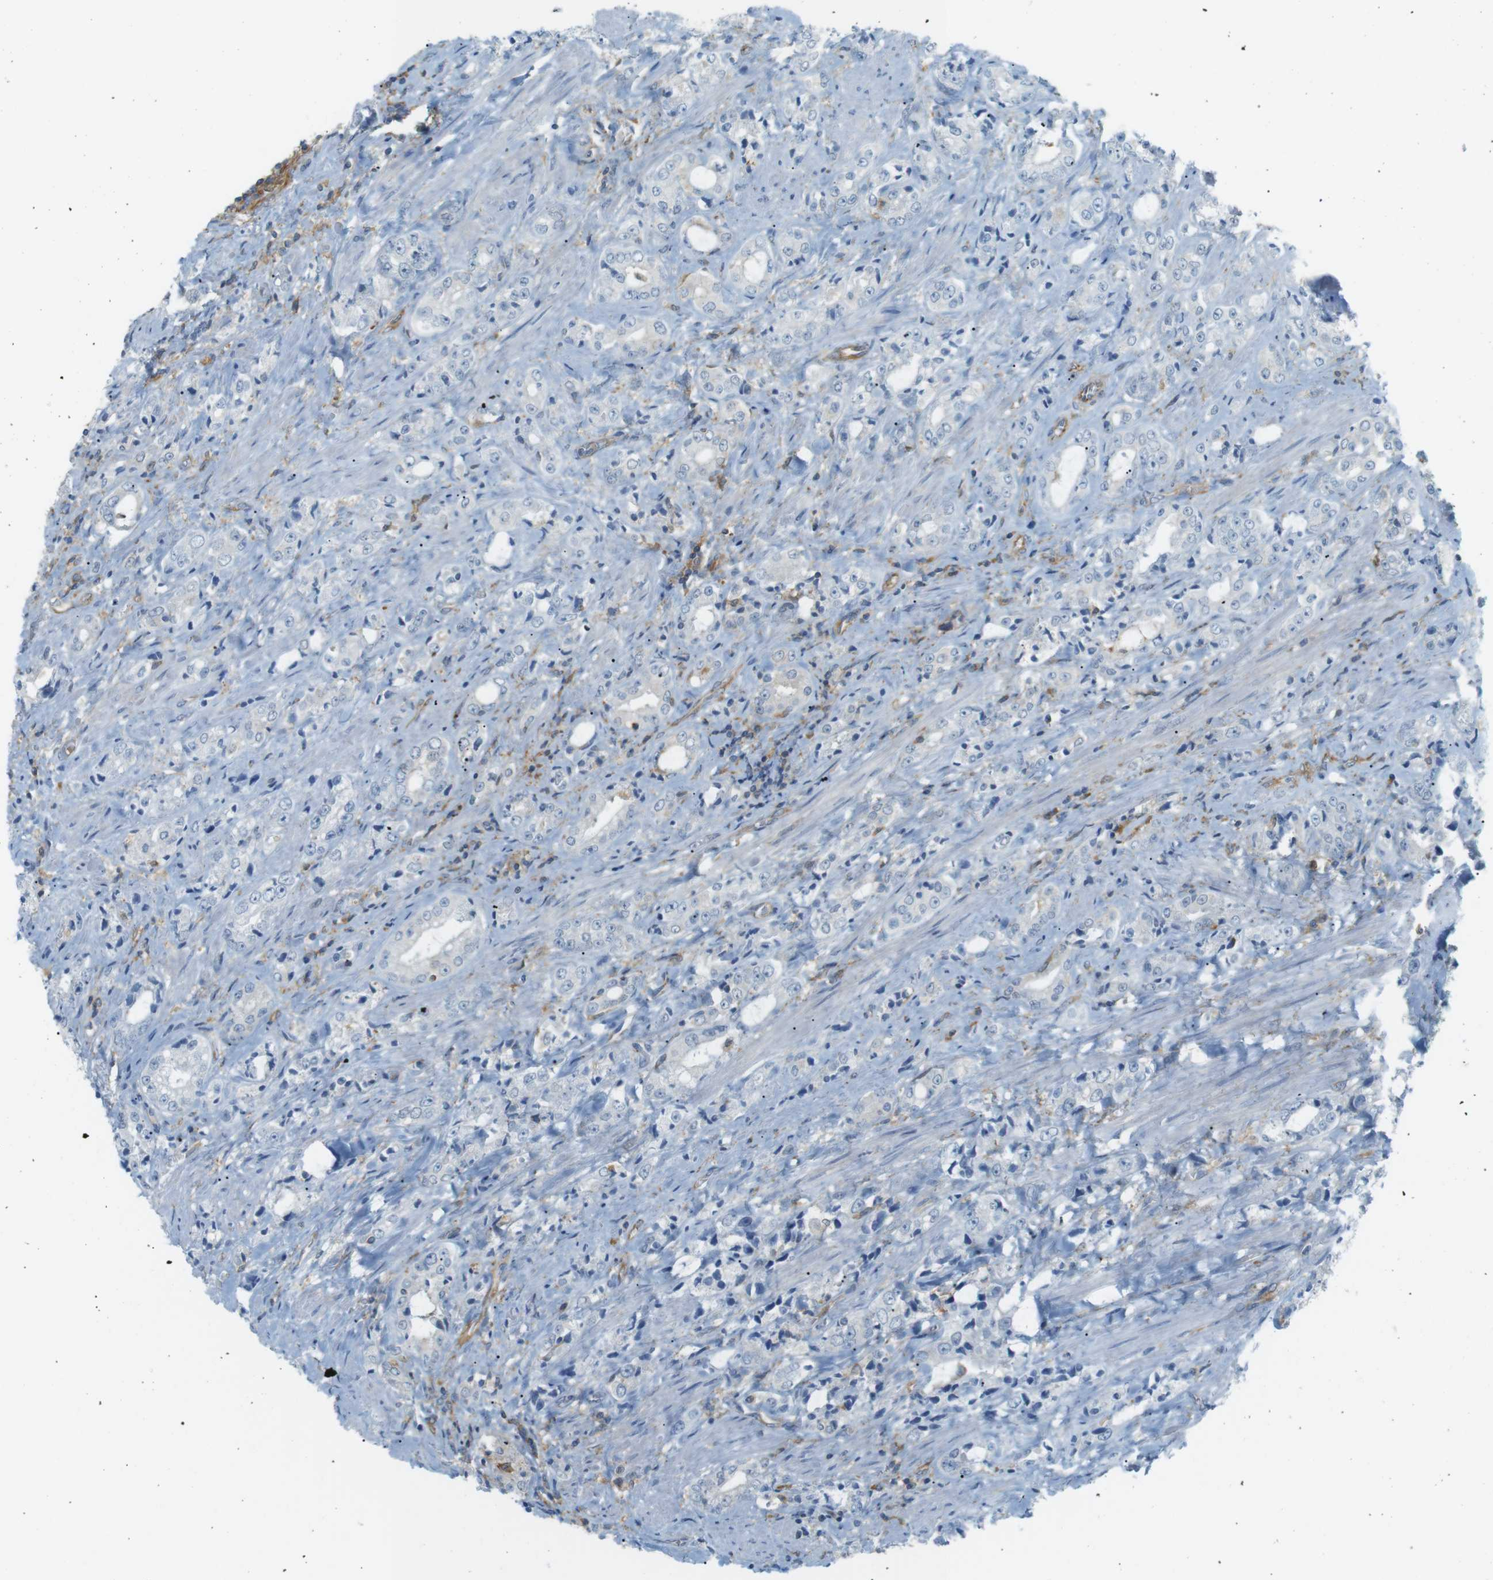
{"staining": {"intensity": "negative", "quantity": "none", "location": "none"}, "tissue": "prostate cancer", "cell_type": "Tumor cells", "image_type": "cancer", "snomed": [{"axis": "morphology", "description": "Adenocarcinoma, High grade"}, {"axis": "topography", "description": "Prostate"}], "caption": "DAB (3,3'-diaminobenzidine) immunohistochemical staining of human prostate cancer (adenocarcinoma (high-grade)) displays no significant positivity in tumor cells. The staining is performed using DAB (3,3'-diaminobenzidine) brown chromogen with nuclei counter-stained in using hematoxylin.", "gene": "PEPD", "patient": {"sex": "male", "age": 61}}